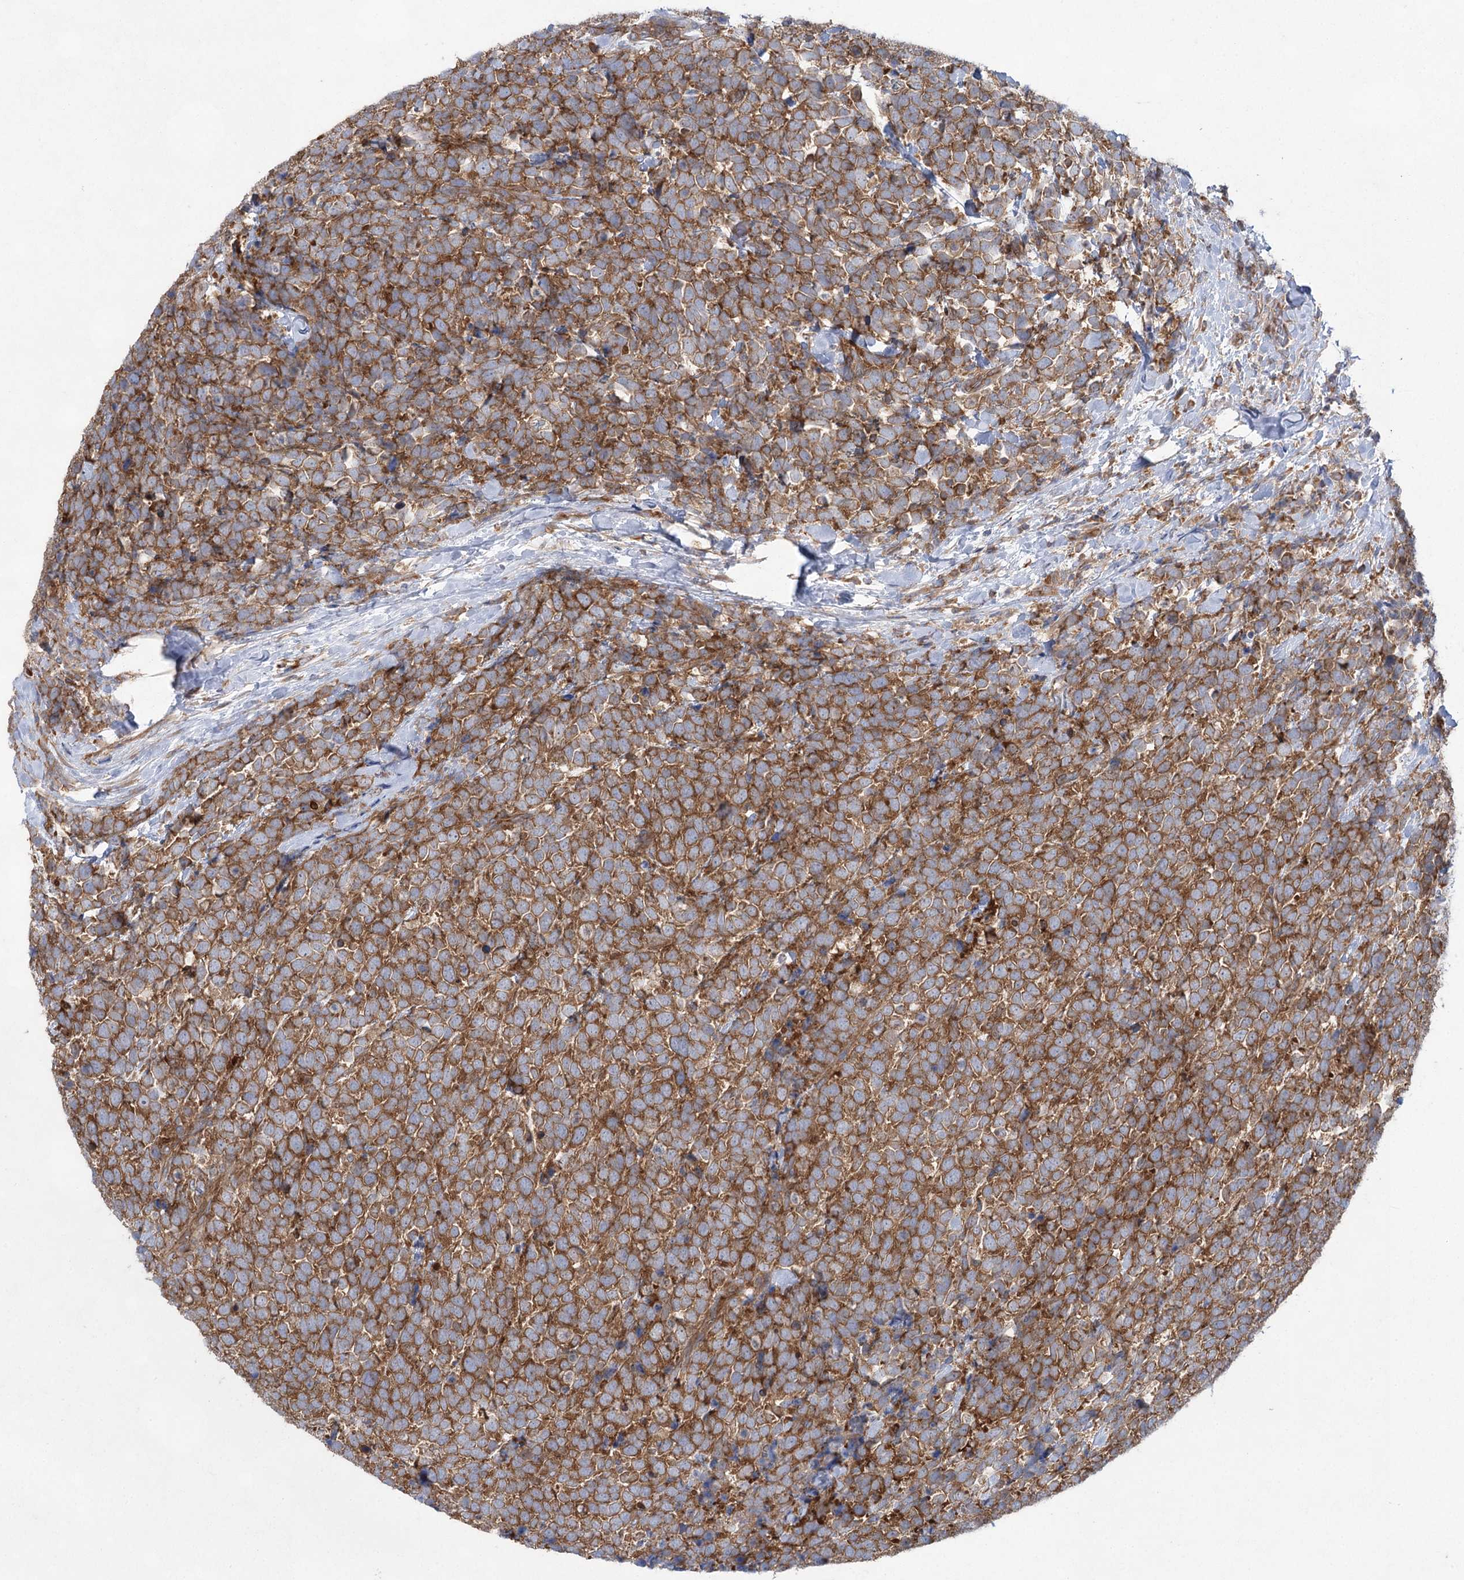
{"staining": {"intensity": "strong", "quantity": ">75%", "location": "cytoplasmic/membranous"}, "tissue": "urothelial cancer", "cell_type": "Tumor cells", "image_type": "cancer", "snomed": [{"axis": "morphology", "description": "Urothelial carcinoma, High grade"}, {"axis": "topography", "description": "Urinary bladder"}], "caption": "Immunohistochemical staining of human urothelial cancer demonstrates high levels of strong cytoplasmic/membranous positivity in approximately >75% of tumor cells. (IHC, brightfield microscopy, high magnification).", "gene": "EIF3A", "patient": {"sex": "female", "age": 82}}